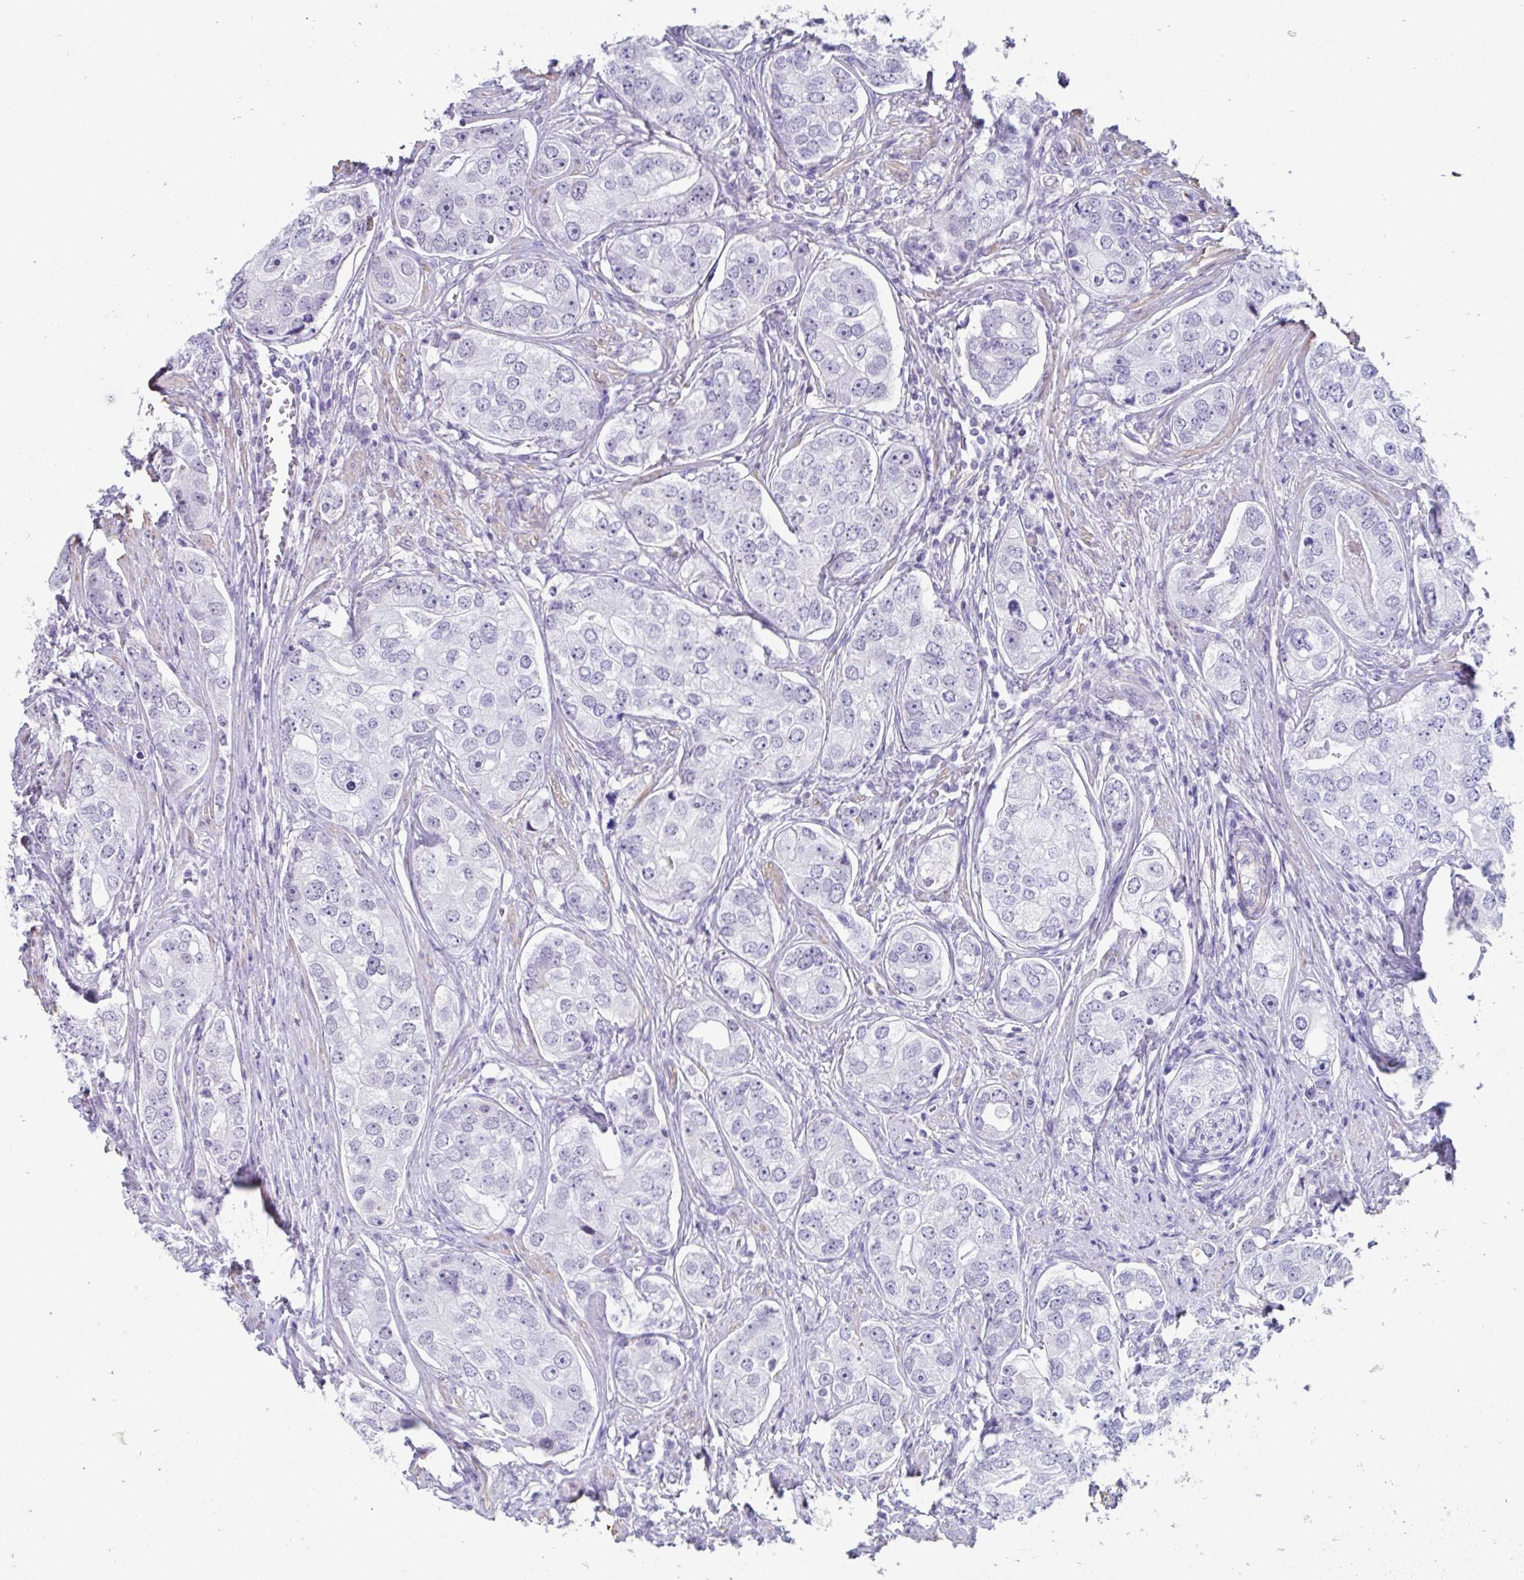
{"staining": {"intensity": "negative", "quantity": "none", "location": "none"}, "tissue": "prostate cancer", "cell_type": "Tumor cells", "image_type": "cancer", "snomed": [{"axis": "morphology", "description": "Adenocarcinoma, High grade"}, {"axis": "topography", "description": "Prostate"}], "caption": "Immunohistochemical staining of adenocarcinoma (high-grade) (prostate) reveals no significant expression in tumor cells.", "gene": "DCAF17", "patient": {"sex": "male", "age": 60}}